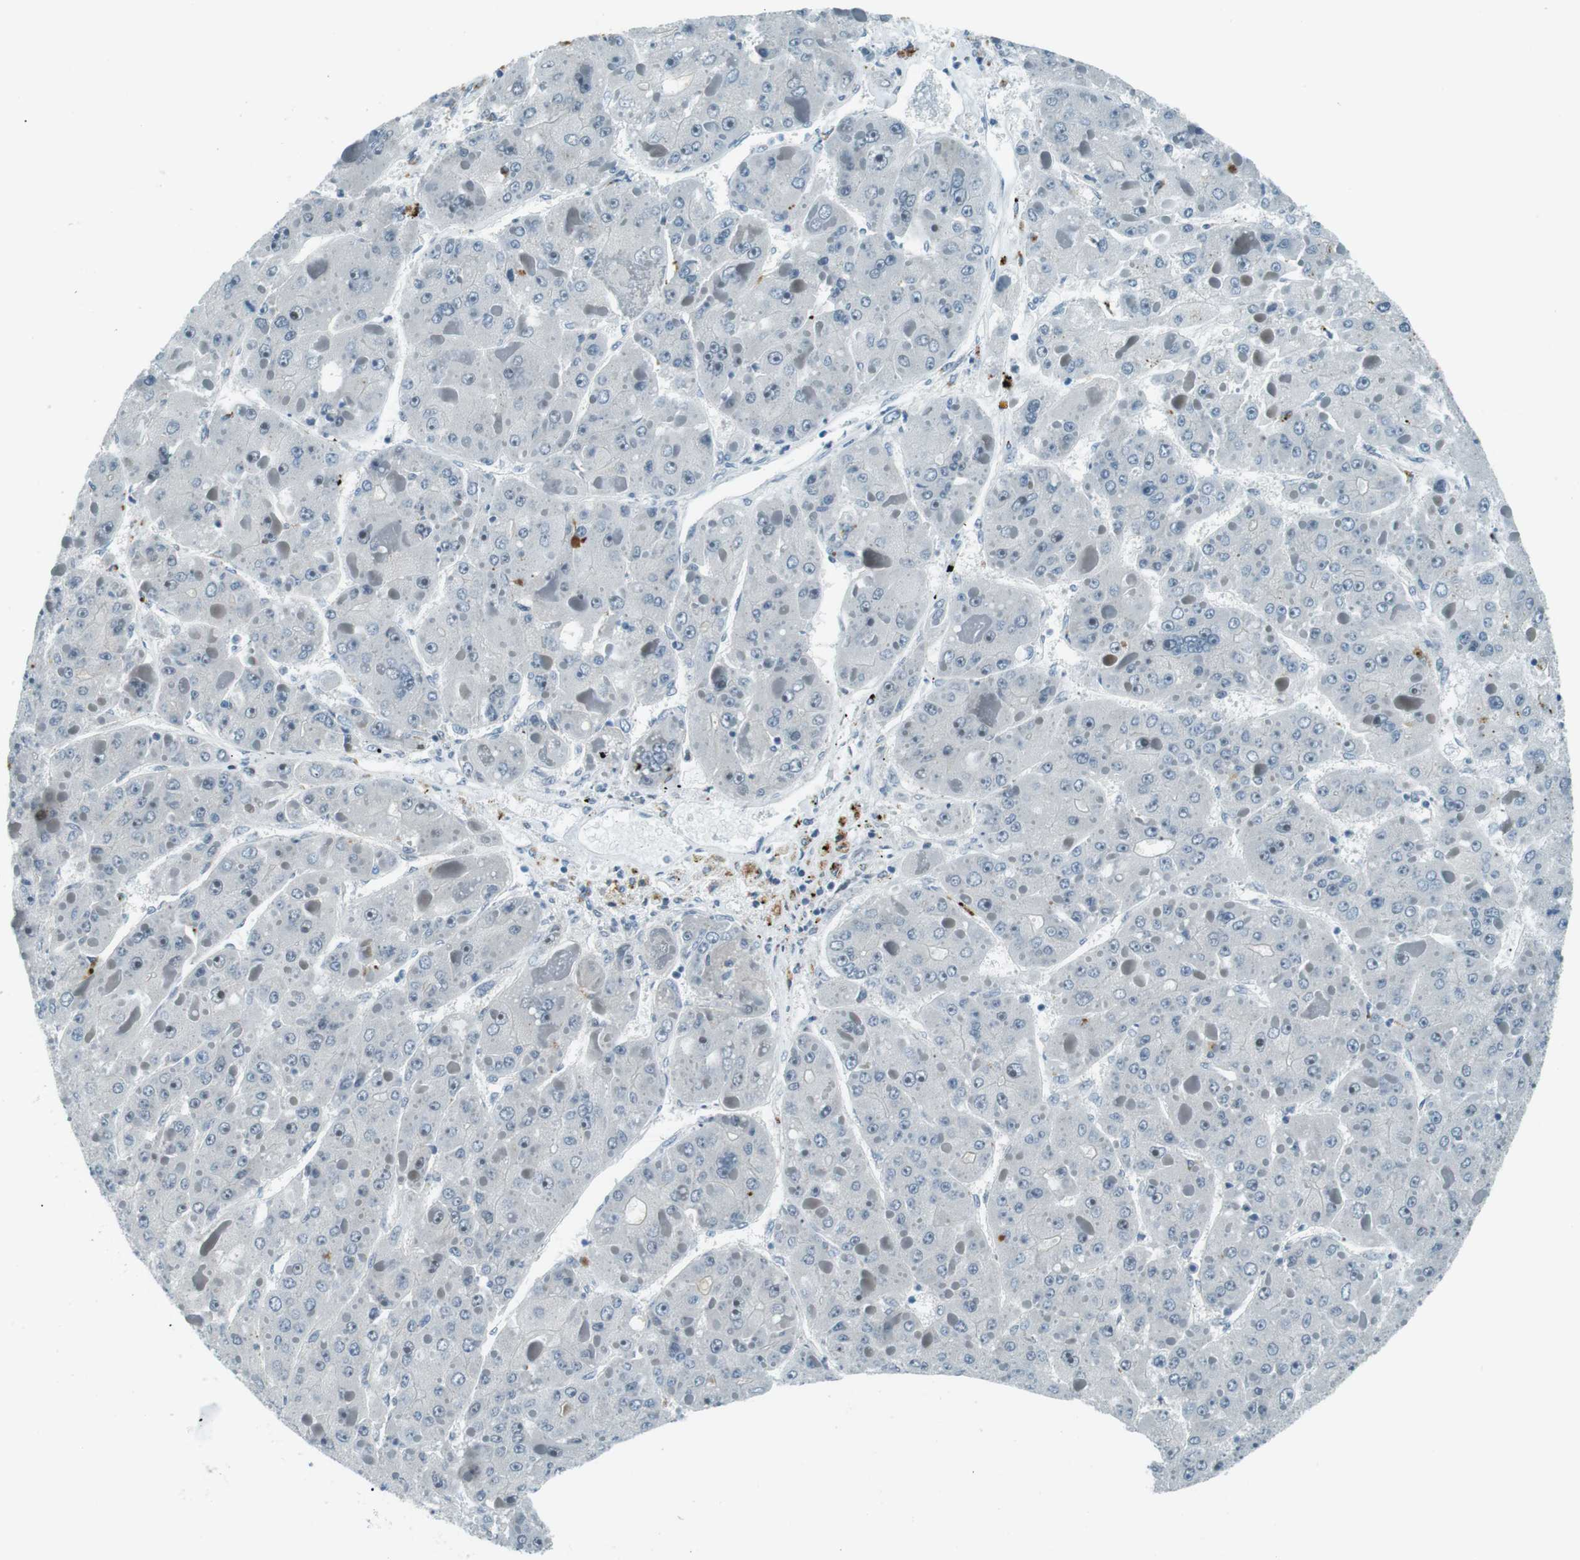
{"staining": {"intensity": "negative", "quantity": "none", "location": "none"}, "tissue": "liver cancer", "cell_type": "Tumor cells", "image_type": "cancer", "snomed": [{"axis": "morphology", "description": "Carcinoma, Hepatocellular, NOS"}, {"axis": "topography", "description": "Liver"}], "caption": "High power microscopy micrograph of an immunohistochemistry photomicrograph of liver cancer (hepatocellular carcinoma), revealing no significant positivity in tumor cells. (Stains: DAB (3,3'-diaminobenzidine) immunohistochemistry (IHC) with hematoxylin counter stain, Microscopy: brightfield microscopy at high magnification).", "gene": "PJA1", "patient": {"sex": "female", "age": 73}}